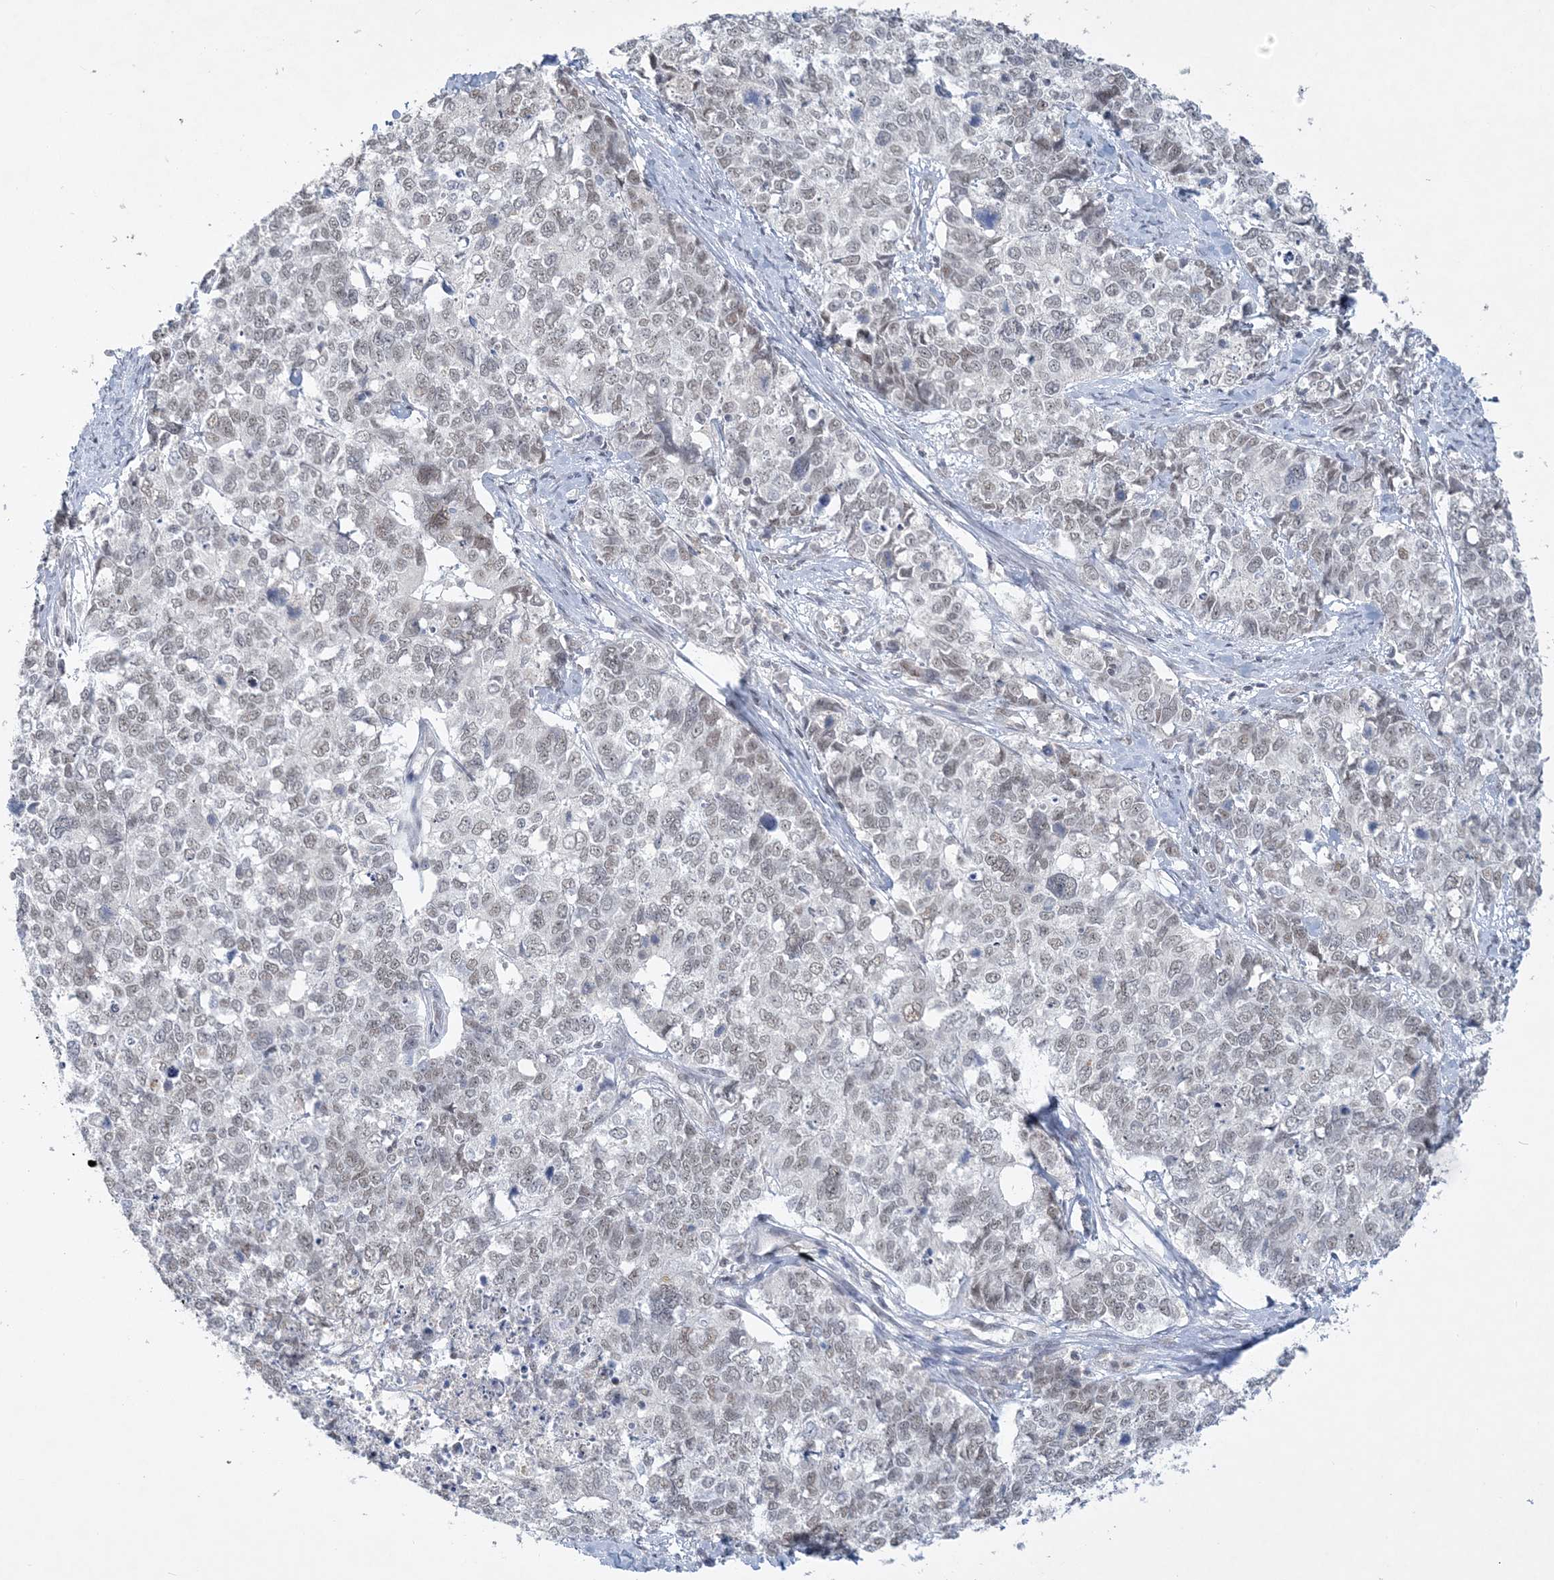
{"staining": {"intensity": "weak", "quantity": "<25%", "location": "nuclear"}, "tissue": "cervical cancer", "cell_type": "Tumor cells", "image_type": "cancer", "snomed": [{"axis": "morphology", "description": "Squamous cell carcinoma, NOS"}, {"axis": "topography", "description": "Cervix"}], "caption": "The immunohistochemistry image has no significant positivity in tumor cells of squamous cell carcinoma (cervical) tissue.", "gene": "KMT2D", "patient": {"sex": "female", "age": 63}}